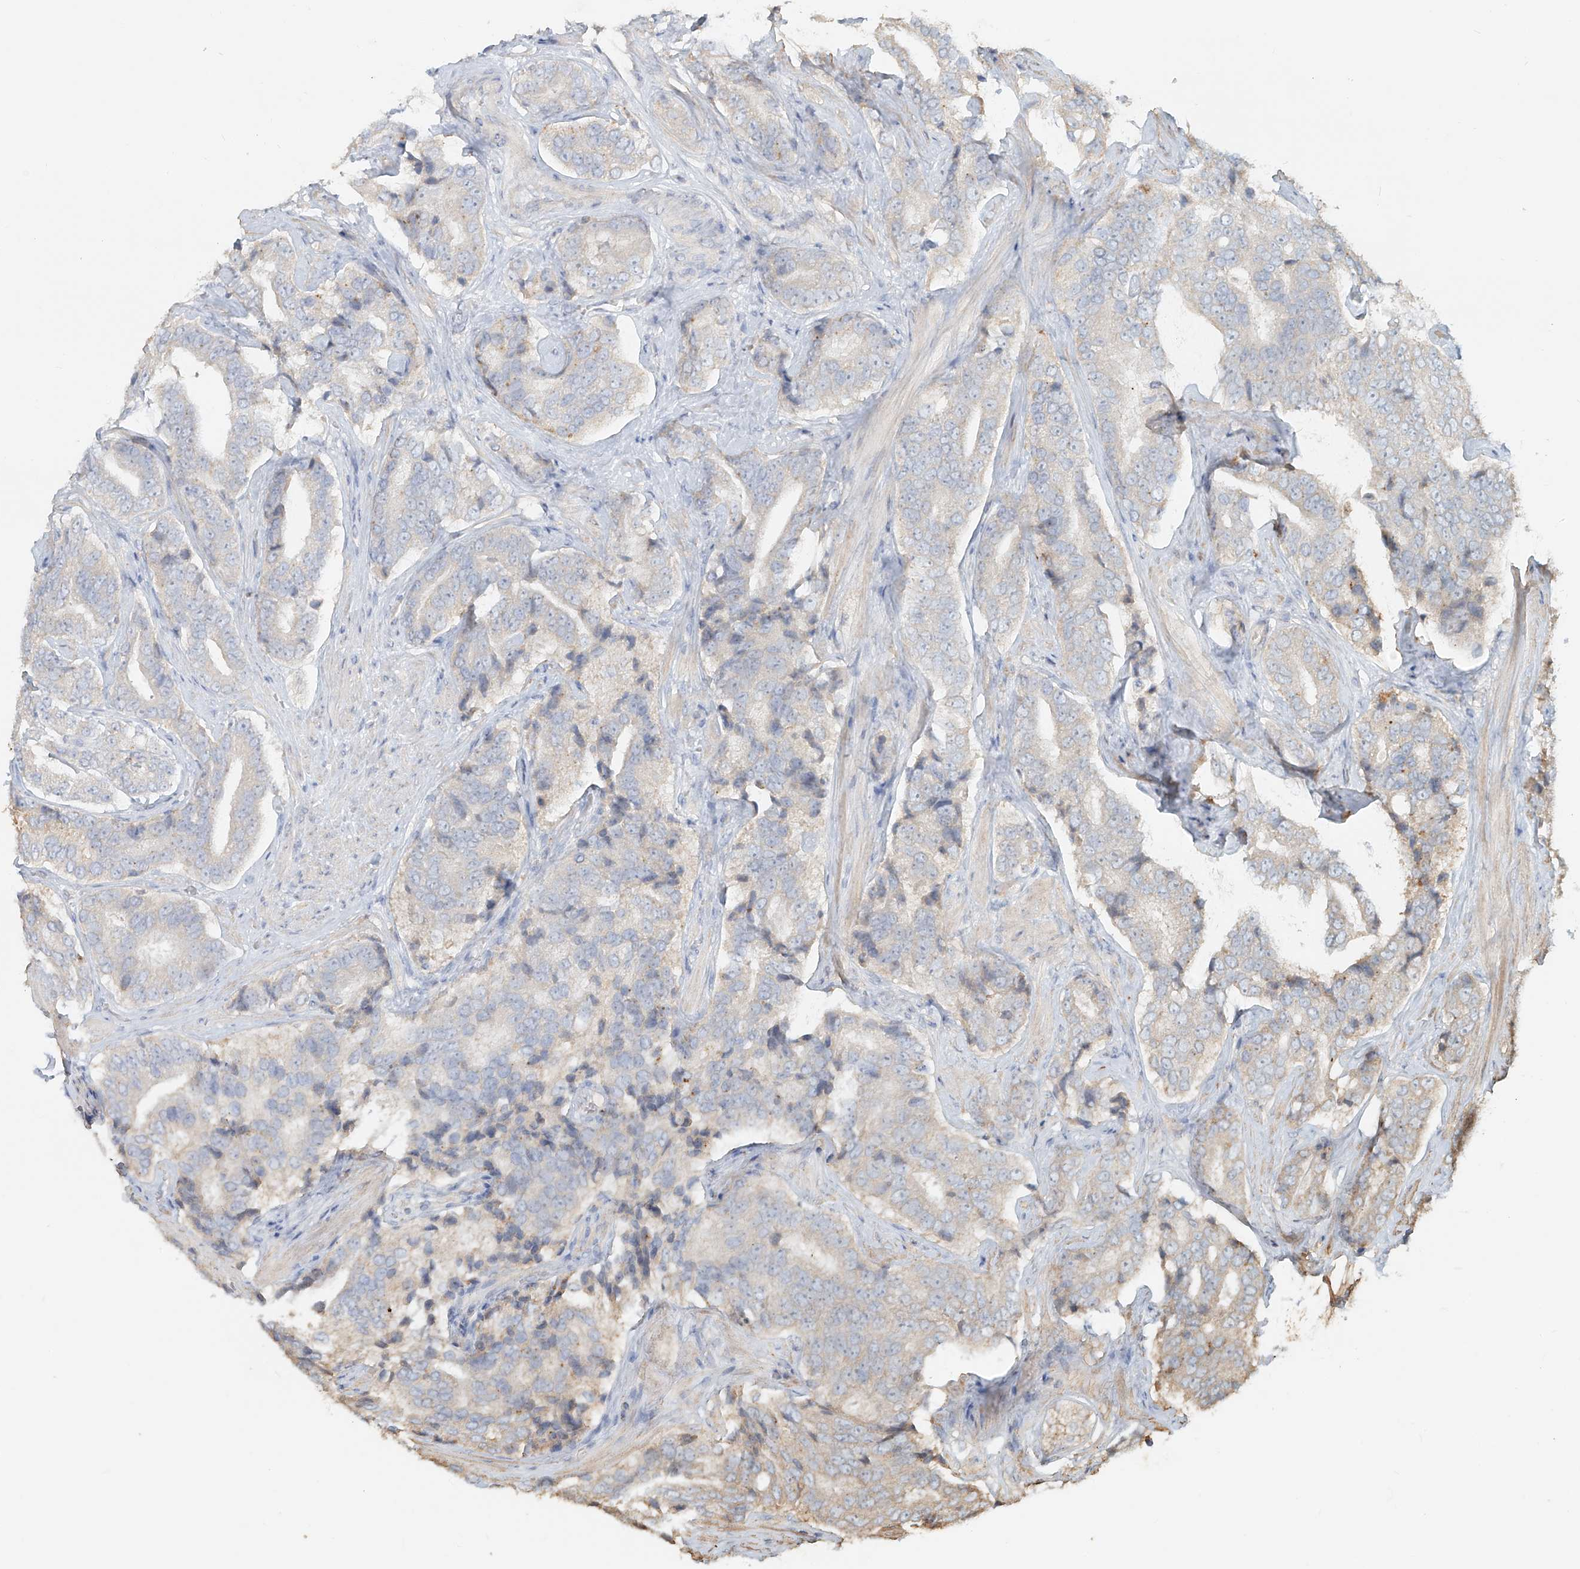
{"staining": {"intensity": "weak", "quantity": "<25%", "location": "cytoplasmic/membranous"}, "tissue": "prostate cancer", "cell_type": "Tumor cells", "image_type": "cancer", "snomed": [{"axis": "morphology", "description": "Adenocarcinoma, High grade"}, {"axis": "topography", "description": "Prostate"}], "caption": "Immunohistochemistry (IHC) image of prostate cancer (adenocarcinoma (high-grade)) stained for a protein (brown), which demonstrates no staining in tumor cells.", "gene": "NPHS1", "patient": {"sex": "male", "age": 60}}